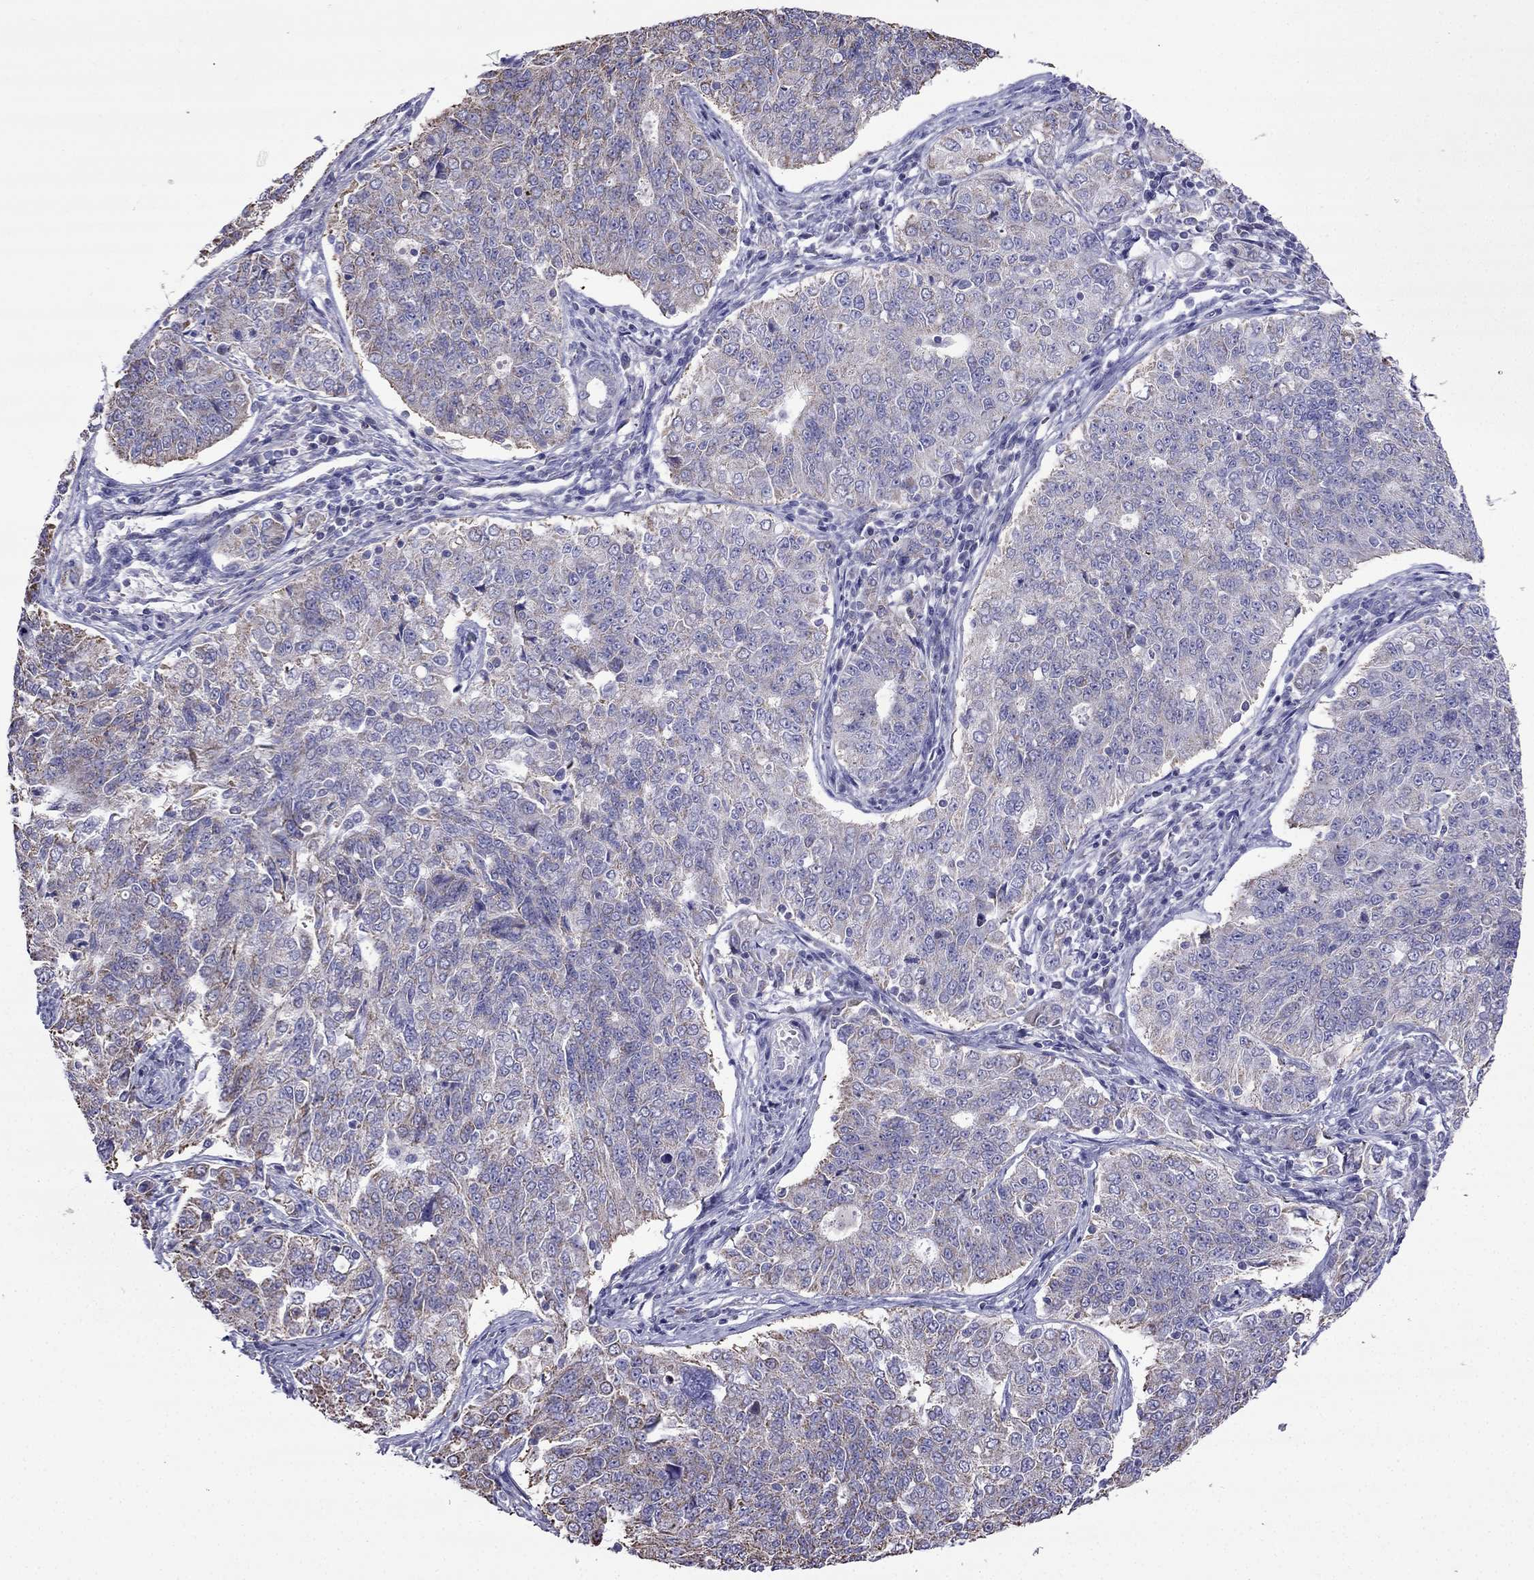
{"staining": {"intensity": "weak", "quantity": "25%-75%", "location": "cytoplasmic/membranous"}, "tissue": "endometrial cancer", "cell_type": "Tumor cells", "image_type": "cancer", "snomed": [{"axis": "morphology", "description": "Adenocarcinoma, NOS"}, {"axis": "topography", "description": "Endometrium"}], "caption": "This is an image of immunohistochemistry (IHC) staining of endometrial cancer, which shows weak staining in the cytoplasmic/membranous of tumor cells.", "gene": "DSC1", "patient": {"sex": "female", "age": 43}}